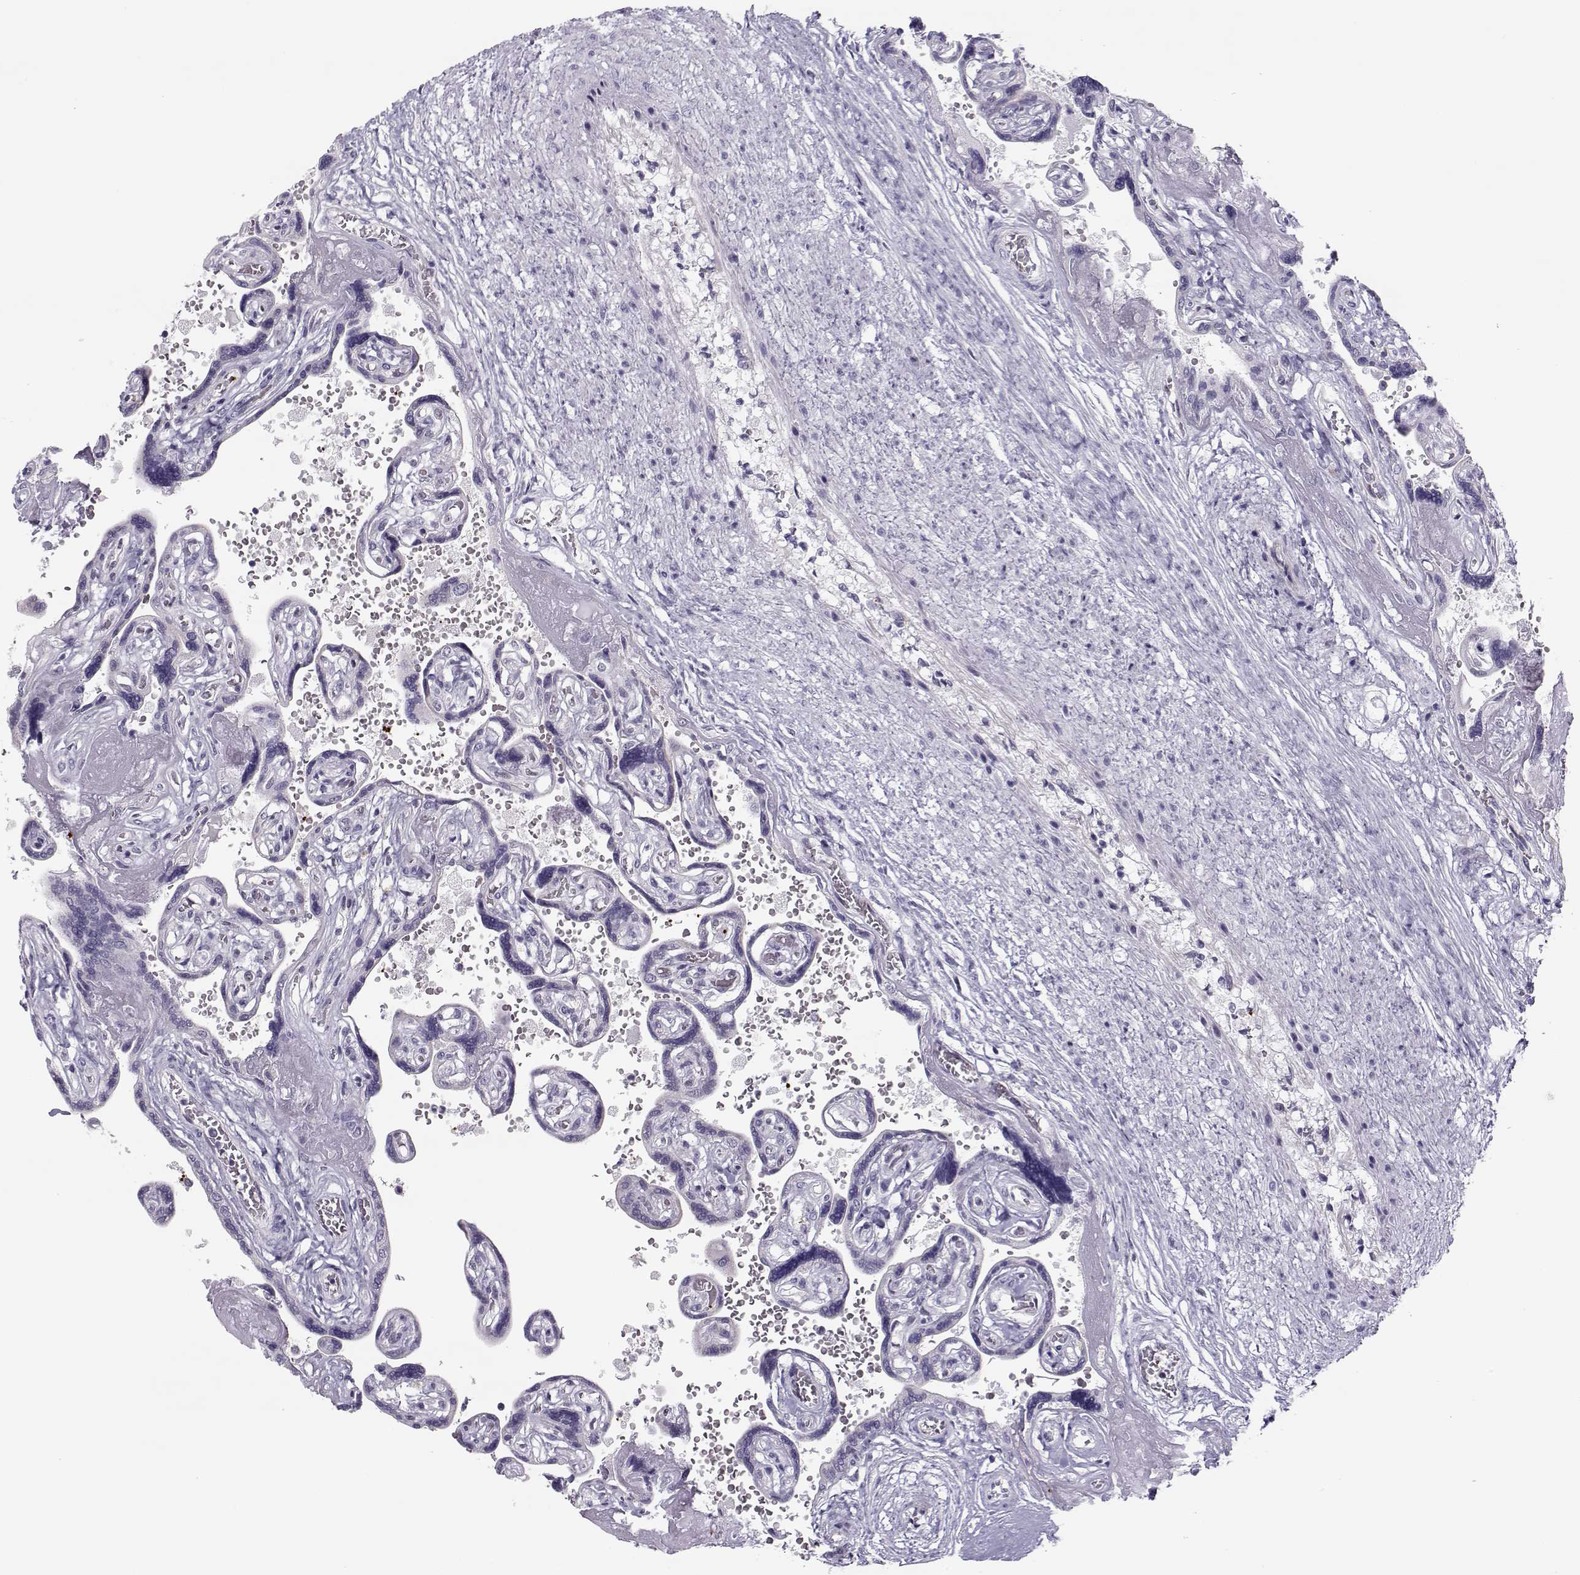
{"staining": {"intensity": "negative", "quantity": "none", "location": "none"}, "tissue": "placenta", "cell_type": "Decidual cells", "image_type": "normal", "snomed": [{"axis": "morphology", "description": "Normal tissue, NOS"}, {"axis": "topography", "description": "Placenta"}], "caption": "Decidual cells are negative for protein expression in normal human placenta. (IHC, brightfield microscopy, high magnification).", "gene": "KLF17", "patient": {"sex": "female", "age": 32}}